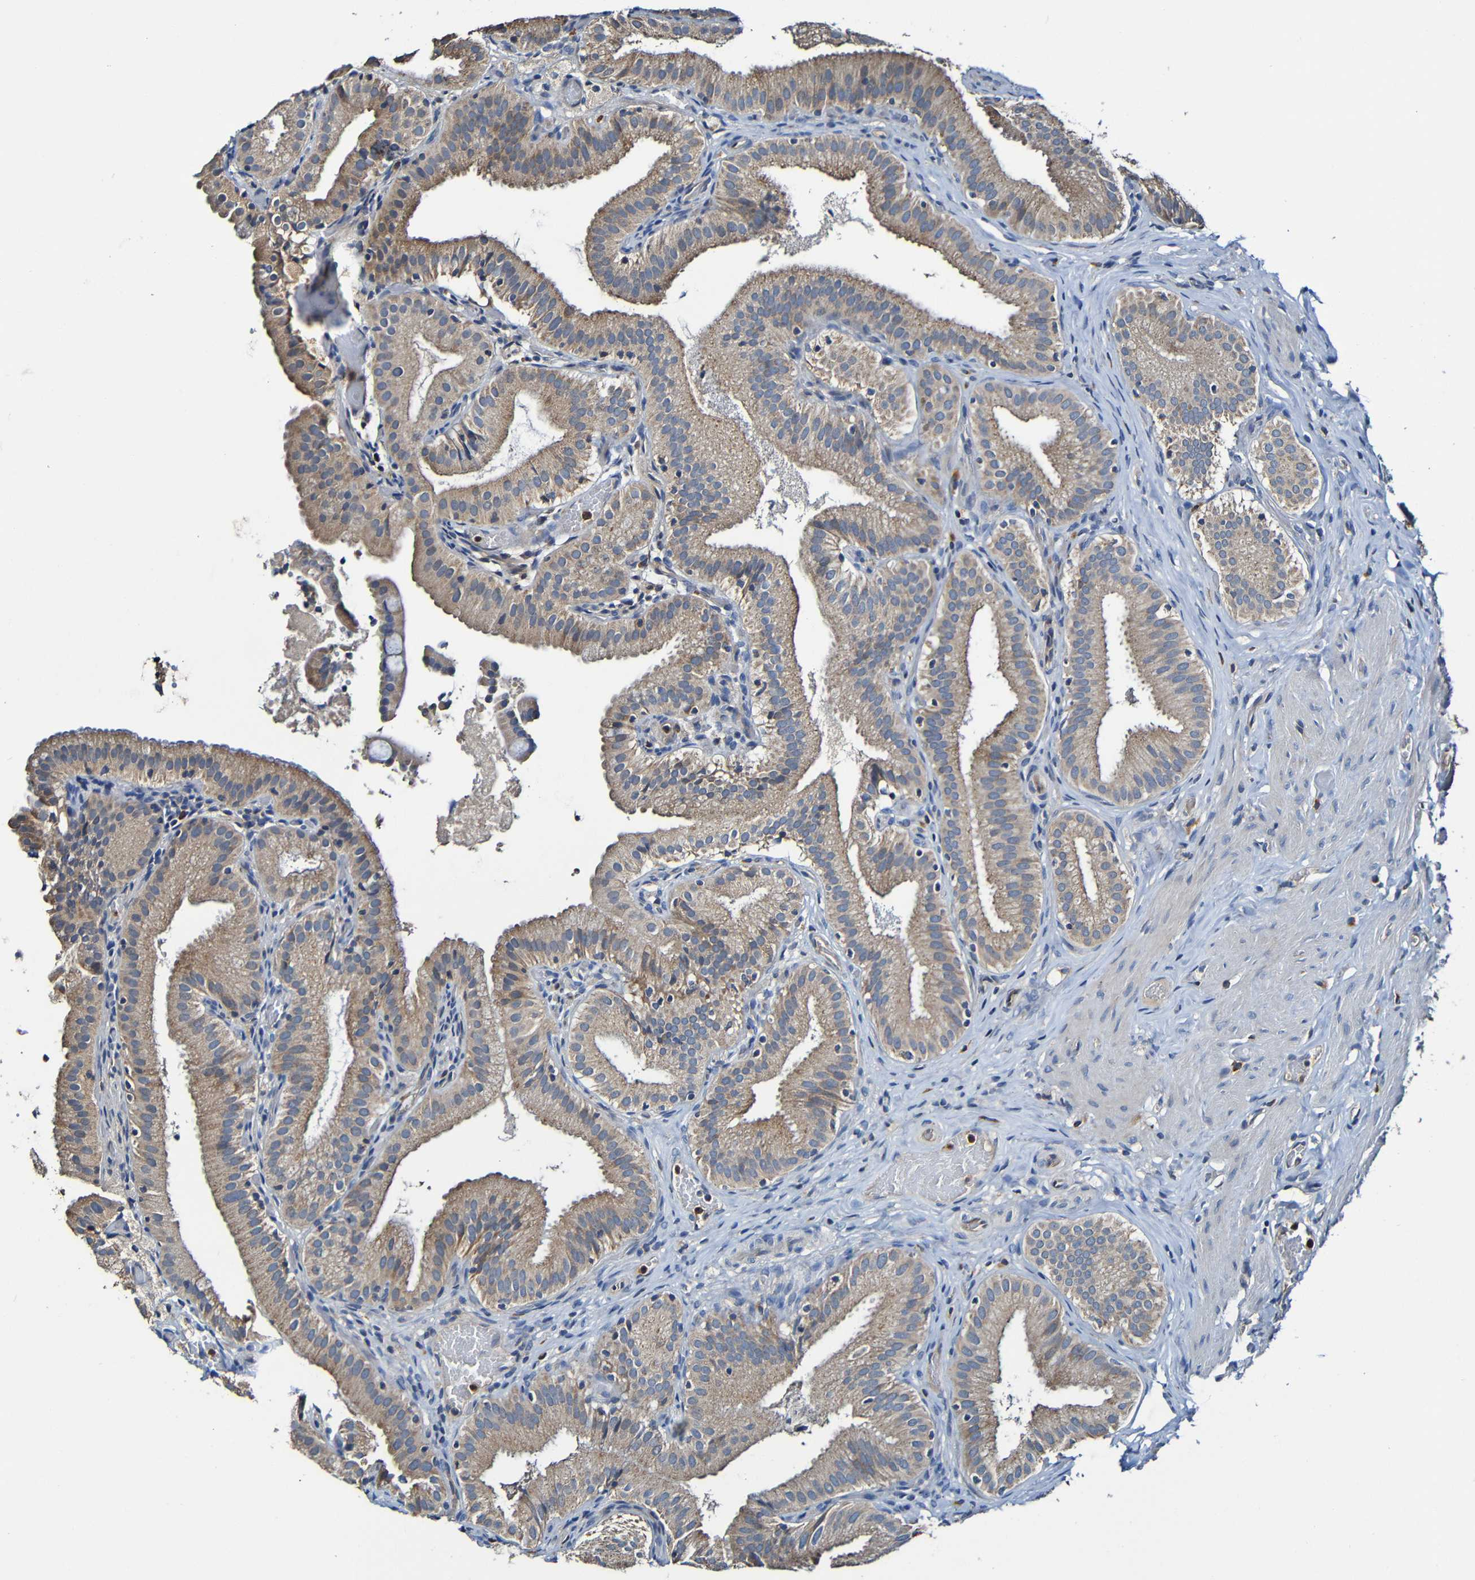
{"staining": {"intensity": "moderate", "quantity": ">75%", "location": "cytoplasmic/membranous"}, "tissue": "gallbladder", "cell_type": "Glandular cells", "image_type": "normal", "snomed": [{"axis": "morphology", "description": "Normal tissue, NOS"}, {"axis": "topography", "description": "Gallbladder"}], "caption": "Normal gallbladder reveals moderate cytoplasmic/membranous positivity in approximately >75% of glandular cells.", "gene": "ADAM15", "patient": {"sex": "male", "age": 54}}